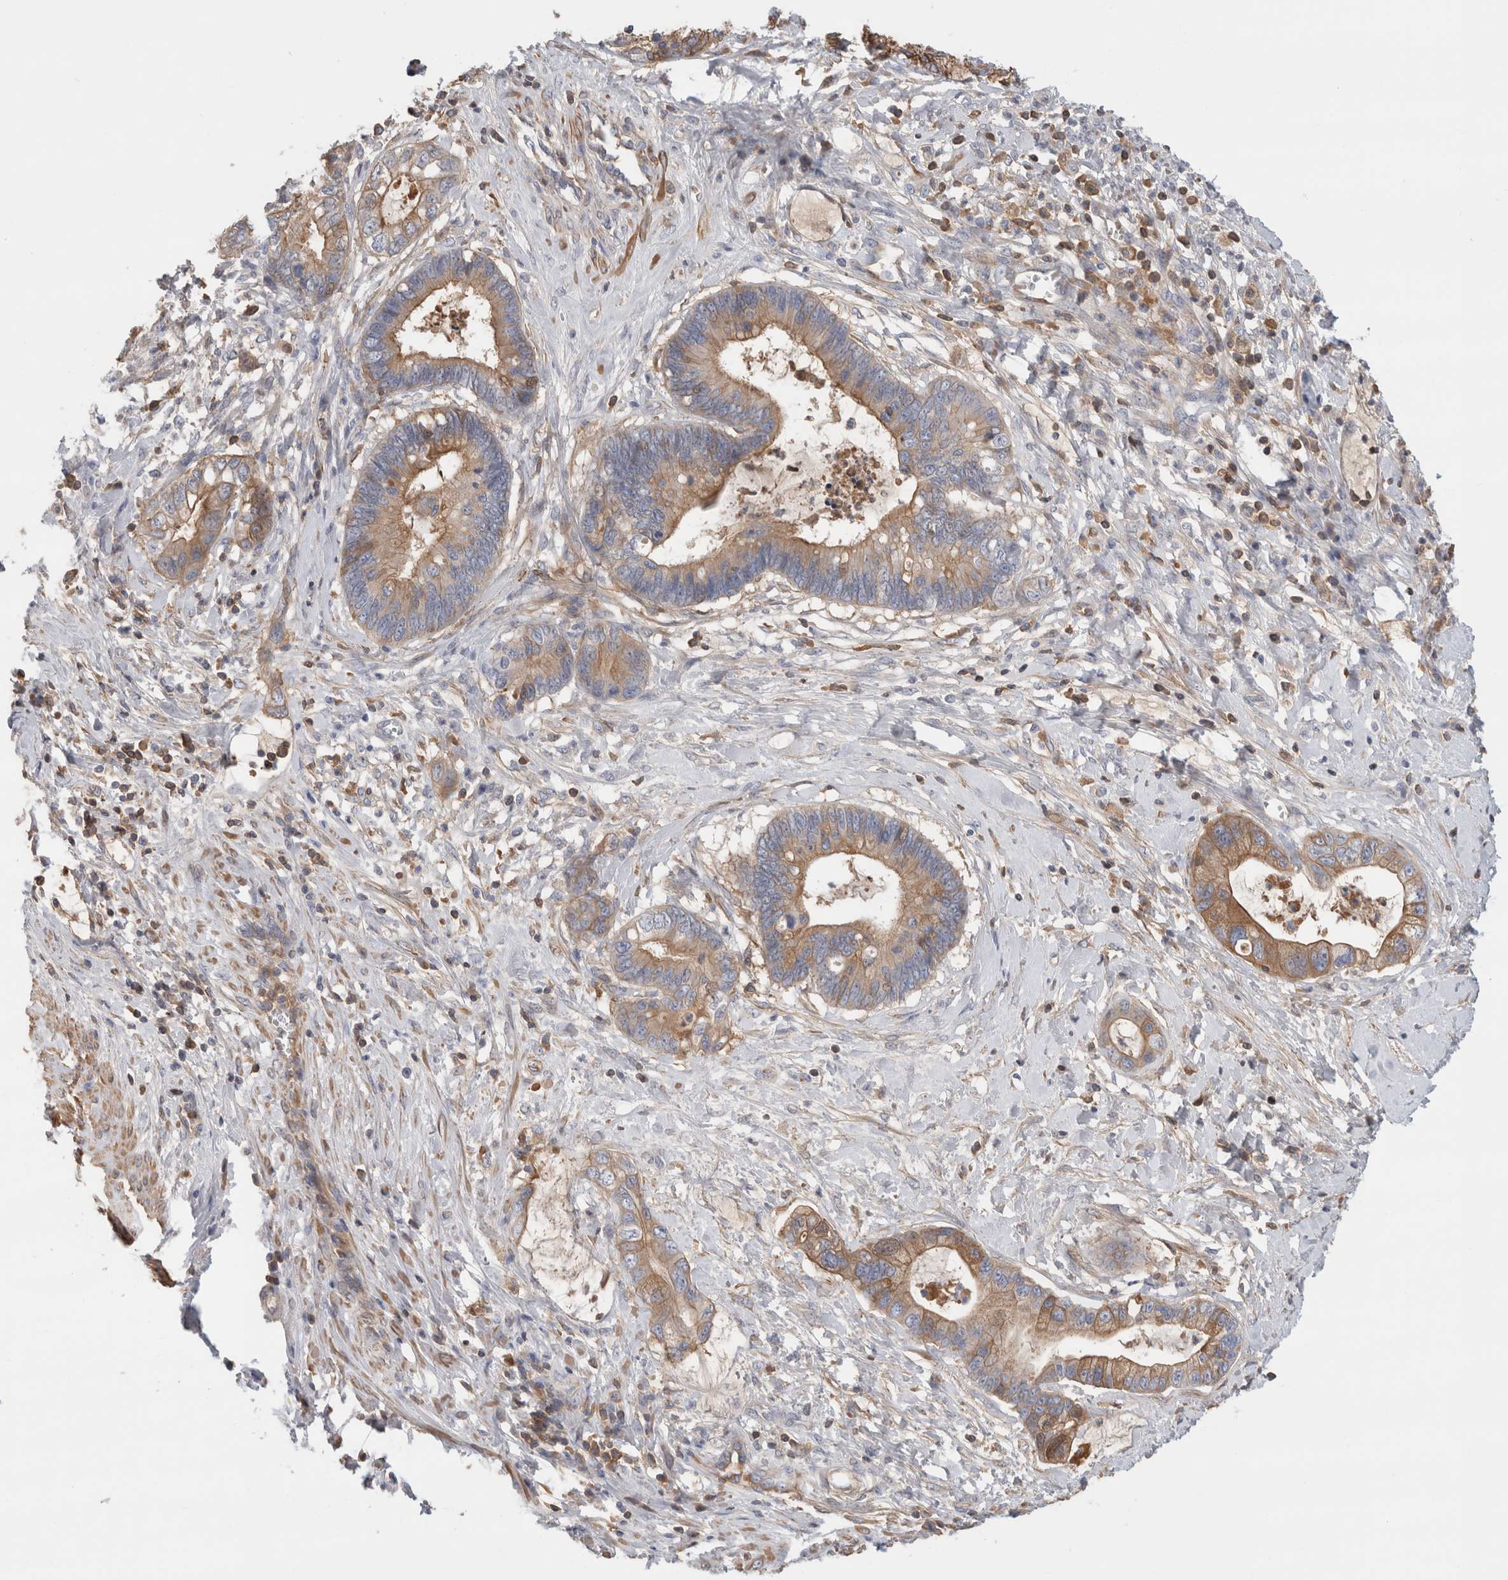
{"staining": {"intensity": "moderate", "quantity": ">75%", "location": "cytoplasmic/membranous"}, "tissue": "cervical cancer", "cell_type": "Tumor cells", "image_type": "cancer", "snomed": [{"axis": "morphology", "description": "Adenocarcinoma, NOS"}, {"axis": "topography", "description": "Cervix"}], "caption": "Adenocarcinoma (cervical) stained with immunohistochemistry shows moderate cytoplasmic/membranous expression in about >75% of tumor cells. Nuclei are stained in blue.", "gene": "CFI", "patient": {"sex": "female", "age": 44}}